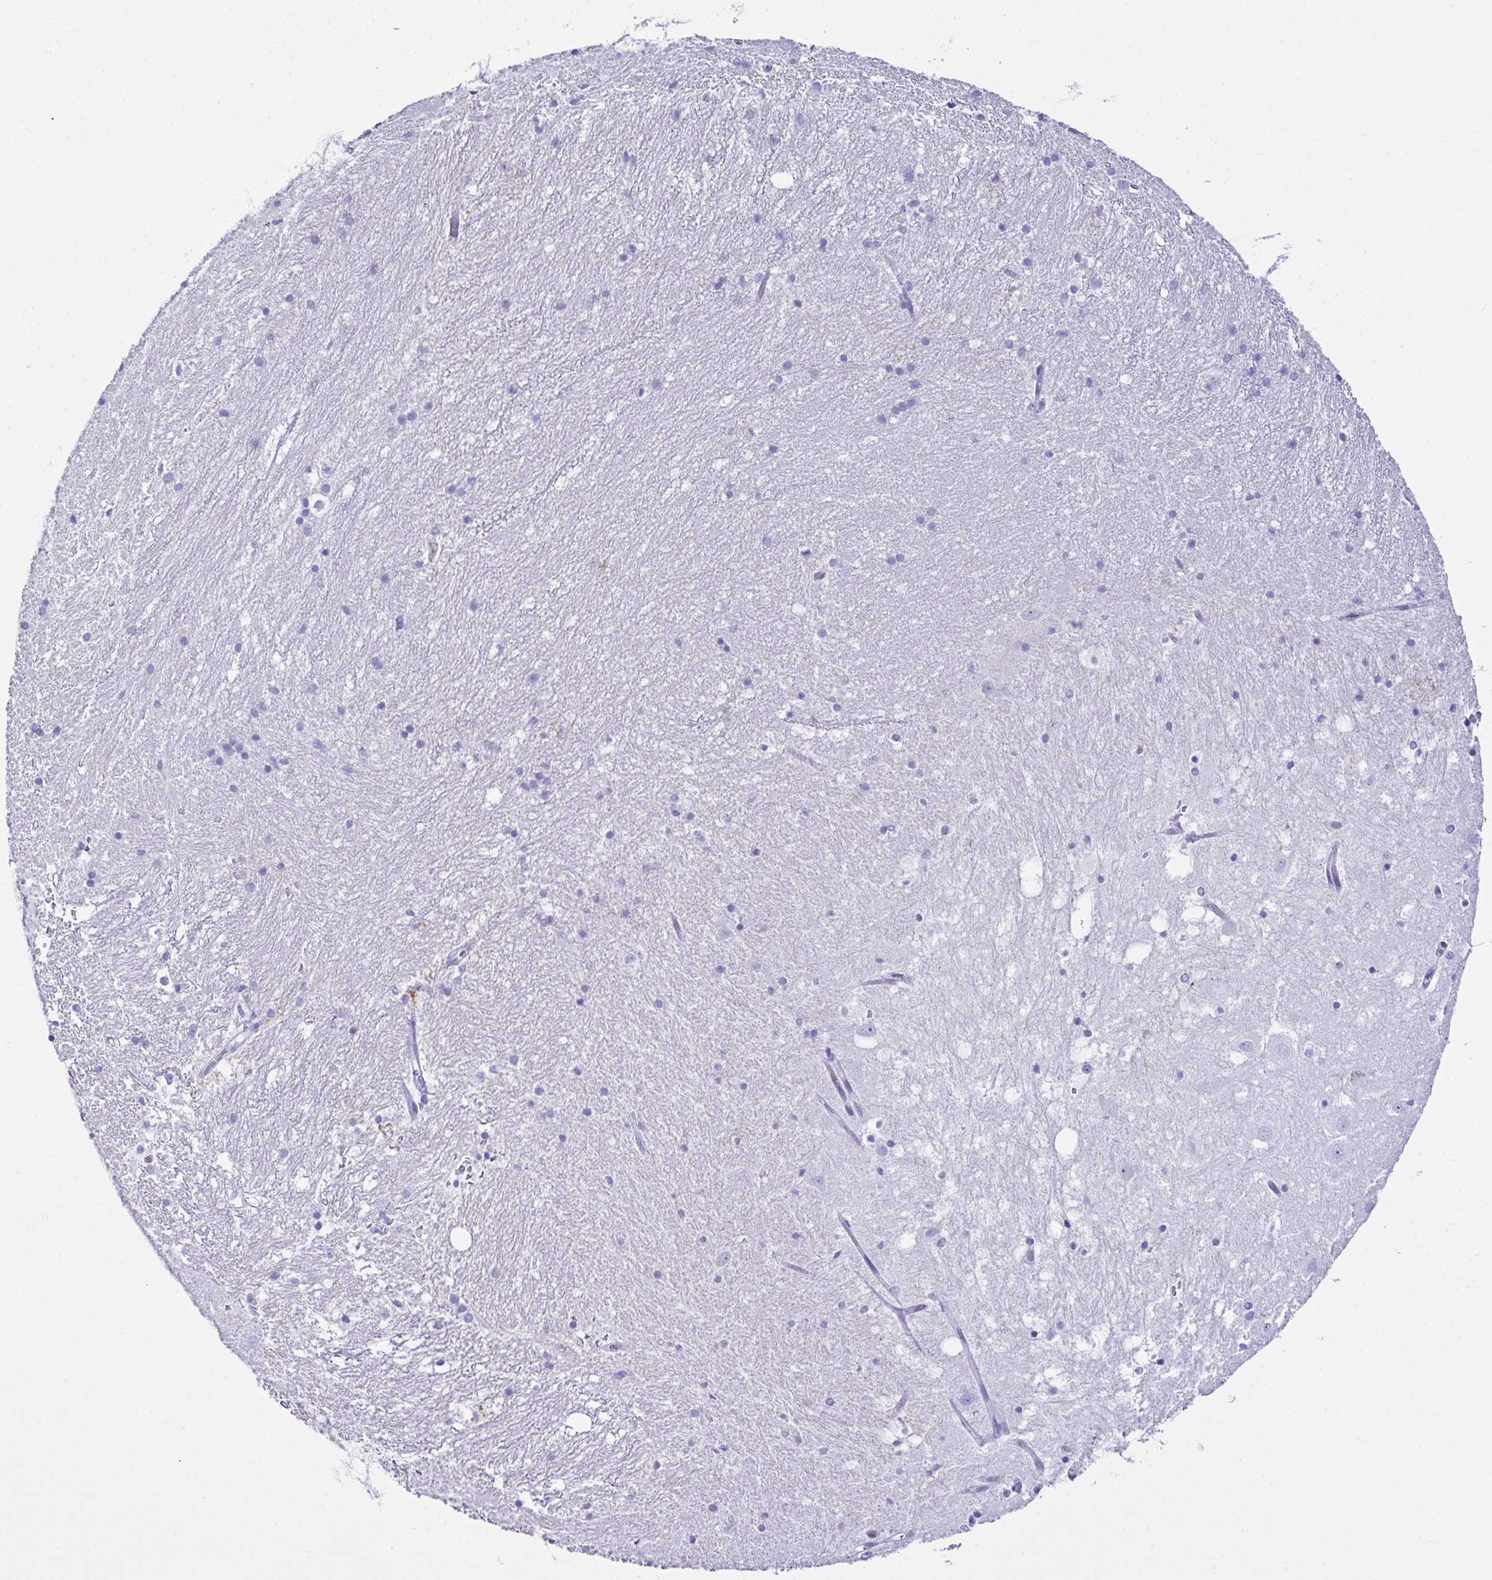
{"staining": {"intensity": "negative", "quantity": "none", "location": "none"}, "tissue": "hippocampus", "cell_type": "Glial cells", "image_type": "normal", "snomed": [{"axis": "morphology", "description": "Normal tissue, NOS"}, {"axis": "topography", "description": "Hippocampus"}], "caption": "Glial cells are negative for protein expression in unremarkable human hippocampus. (DAB (3,3'-diaminobenzidine) immunohistochemistry (IHC) with hematoxylin counter stain).", "gene": "LGALS4", "patient": {"sex": "female", "age": 52}}